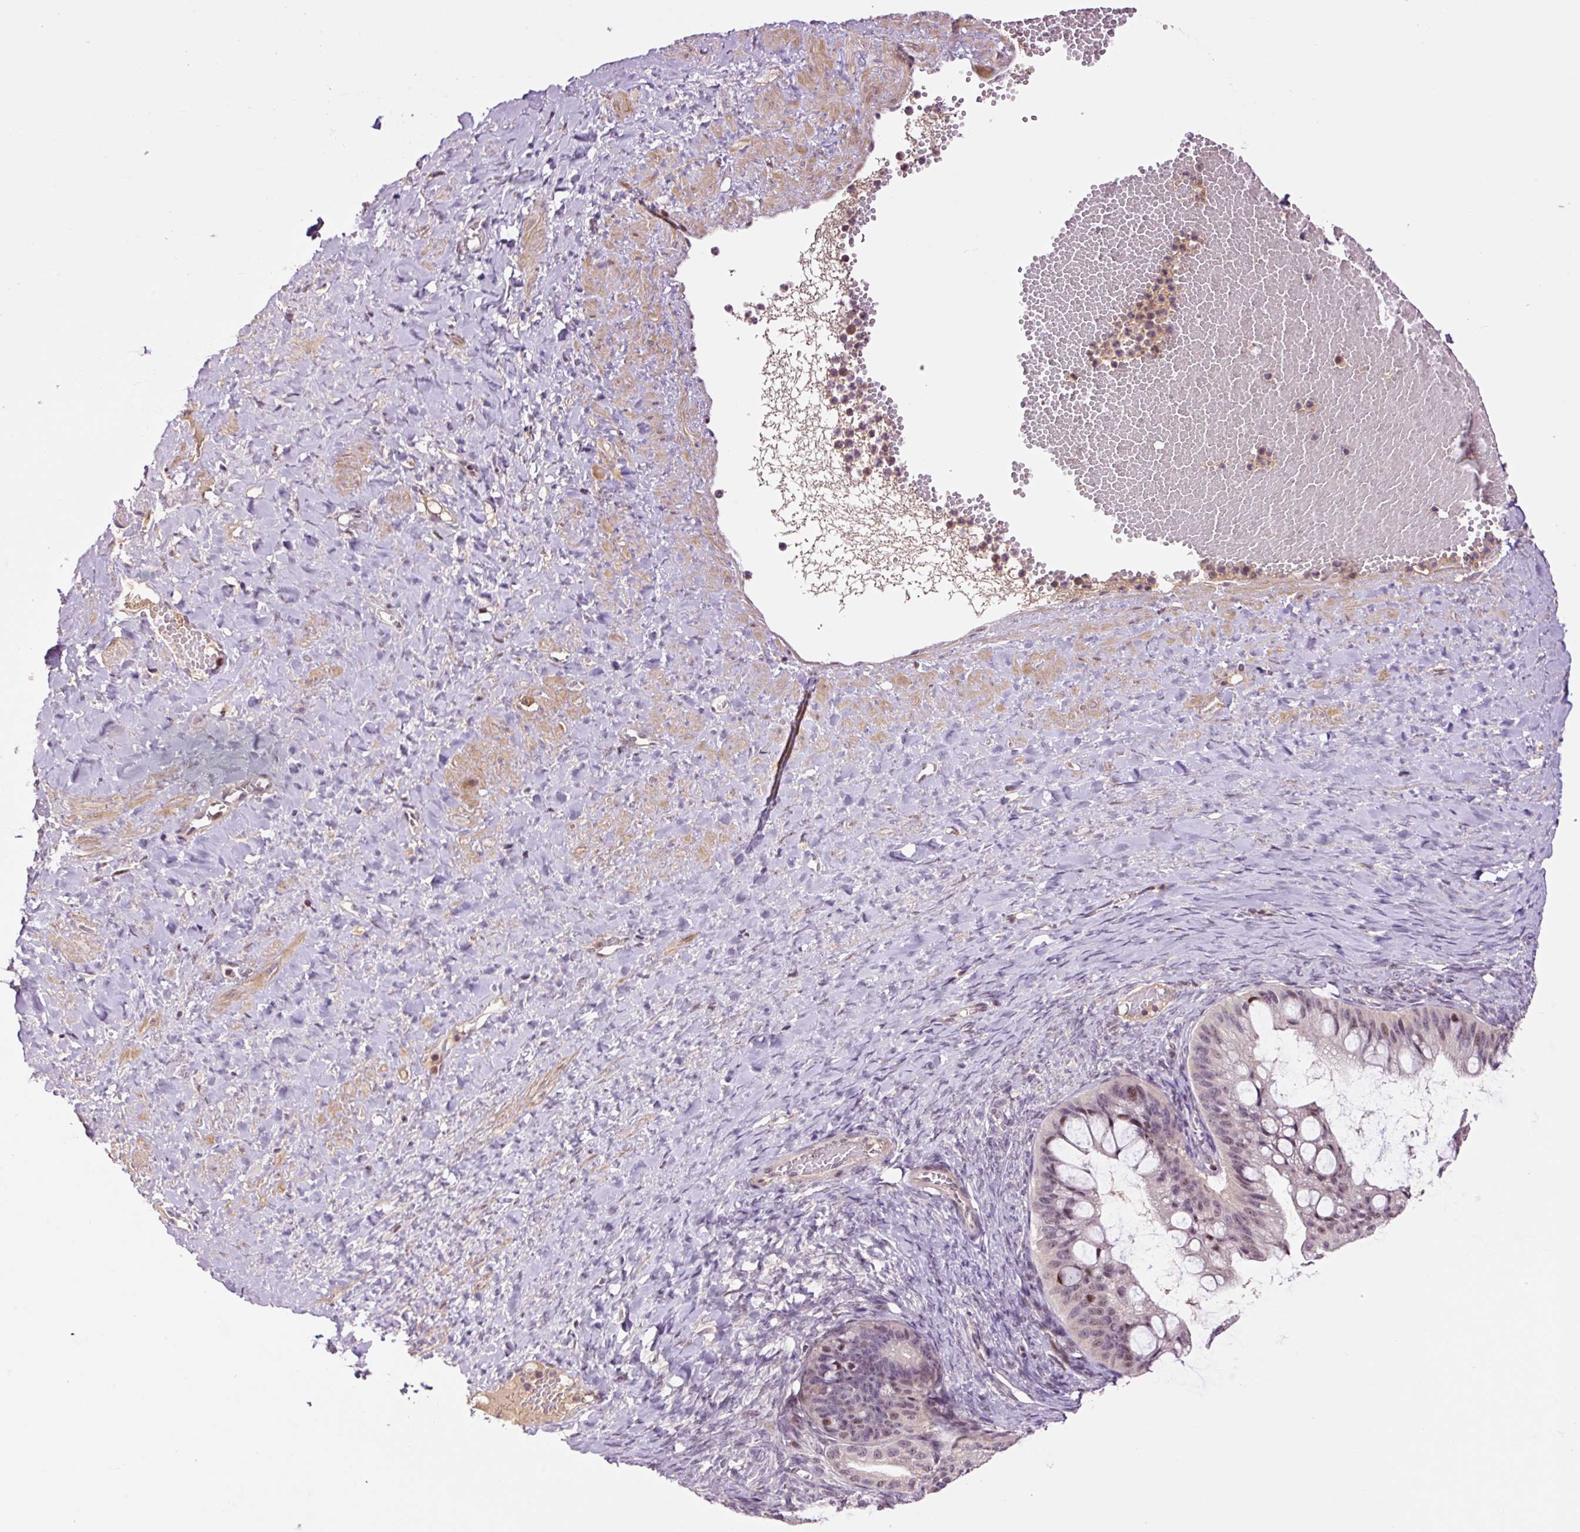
{"staining": {"intensity": "moderate", "quantity": "25%-75%", "location": "nuclear"}, "tissue": "ovarian cancer", "cell_type": "Tumor cells", "image_type": "cancer", "snomed": [{"axis": "morphology", "description": "Cystadenocarcinoma, mucinous, NOS"}, {"axis": "topography", "description": "Ovary"}], "caption": "Tumor cells demonstrate moderate nuclear staining in about 25%-75% of cells in ovarian mucinous cystadenocarcinoma. The staining was performed using DAB to visualize the protein expression in brown, while the nuclei were stained in blue with hematoxylin (Magnification: 20x).", "gene": "DPPA4", "patient": {"sex": "female", "age": 73}}